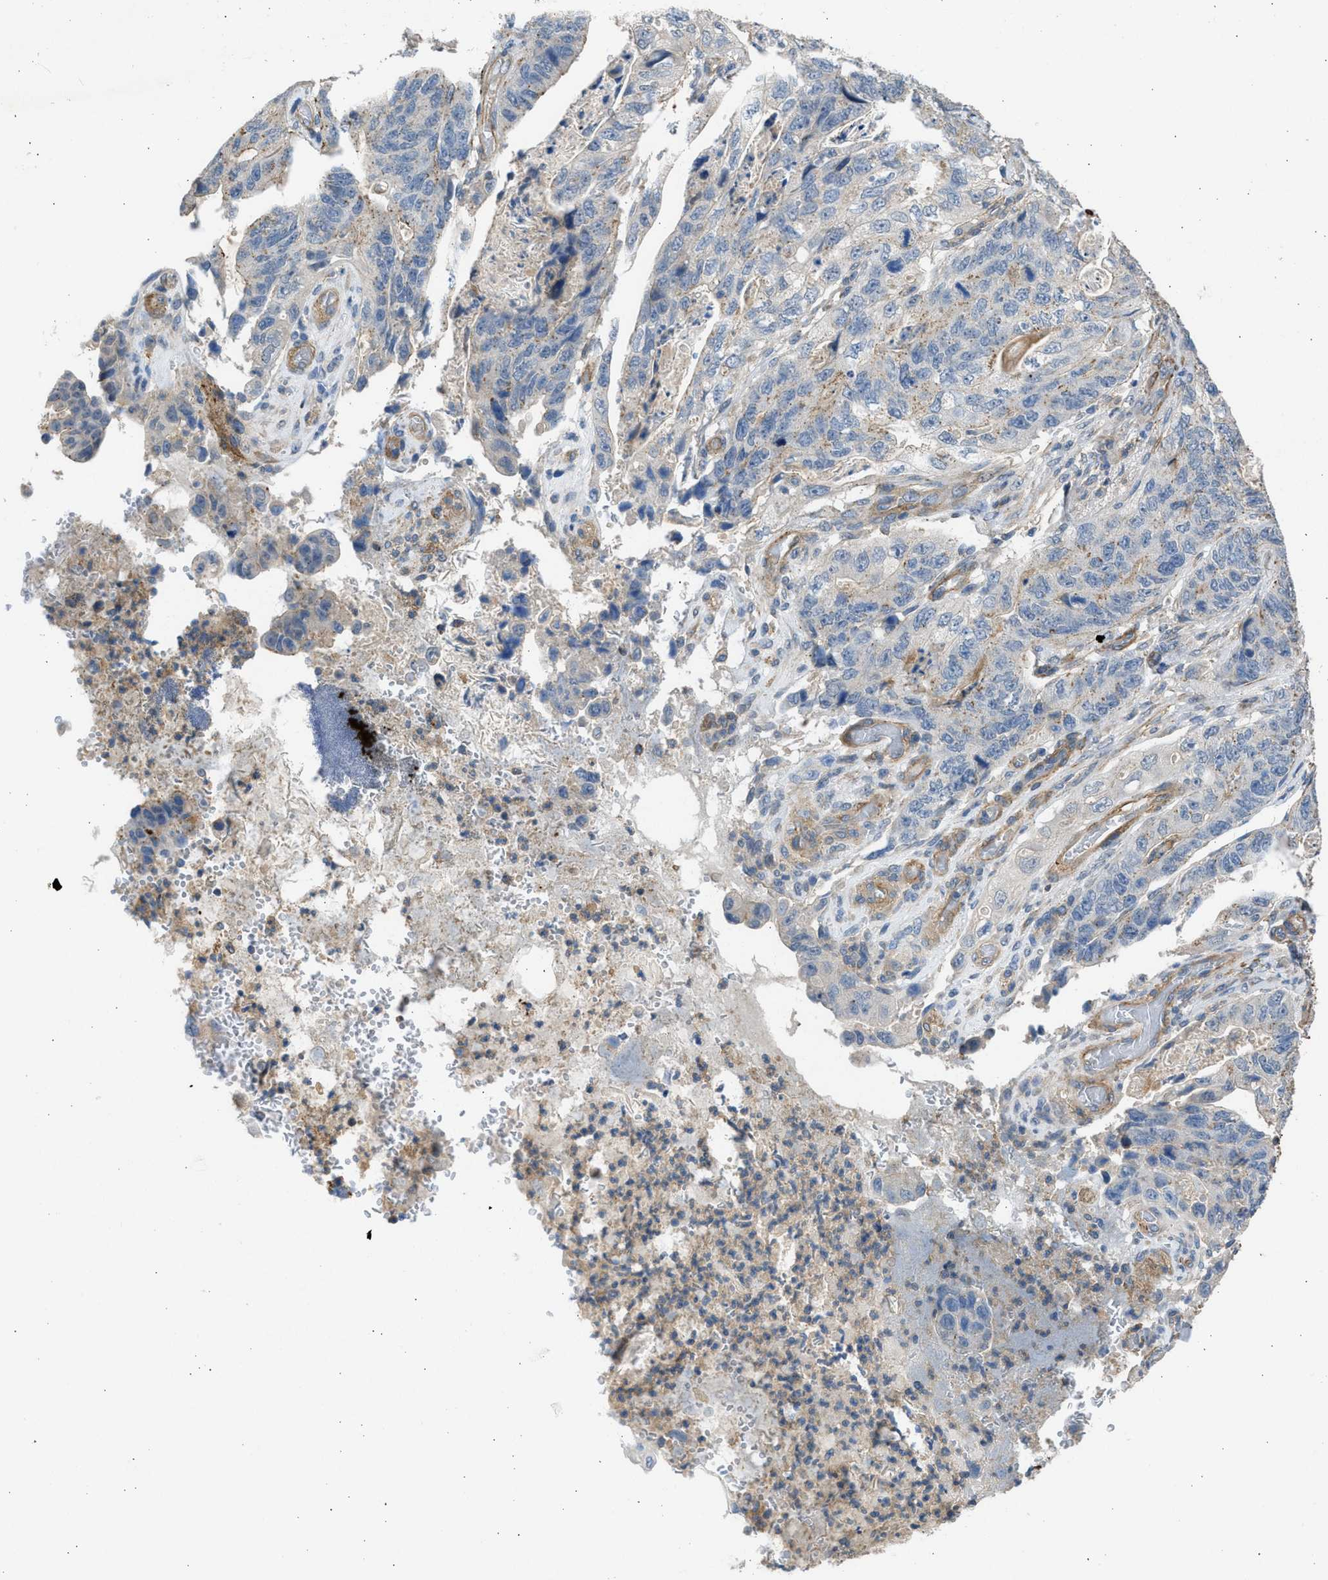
{"staining": {"intensity": "negative", "quantity": "none", "location": "none"}, "tissue": "stomach cancer", "cell_type": "Tumor cells", "image_type": "cancer", "snomed": [{"axis": "morphology", "description": "Adenocarcinoma, NOS"}, {"axis": "topography", "description": "Stomach"}], "caption": "Tumor cells are negative for brown protein staining in stomach adenocarcinoma. (DAB (3,3'-diaminobenzidine) immunohistochemistry (IHC), high magnification).", "gene": "PCNX3", "patient": {"sex": "female", "age": 89}}